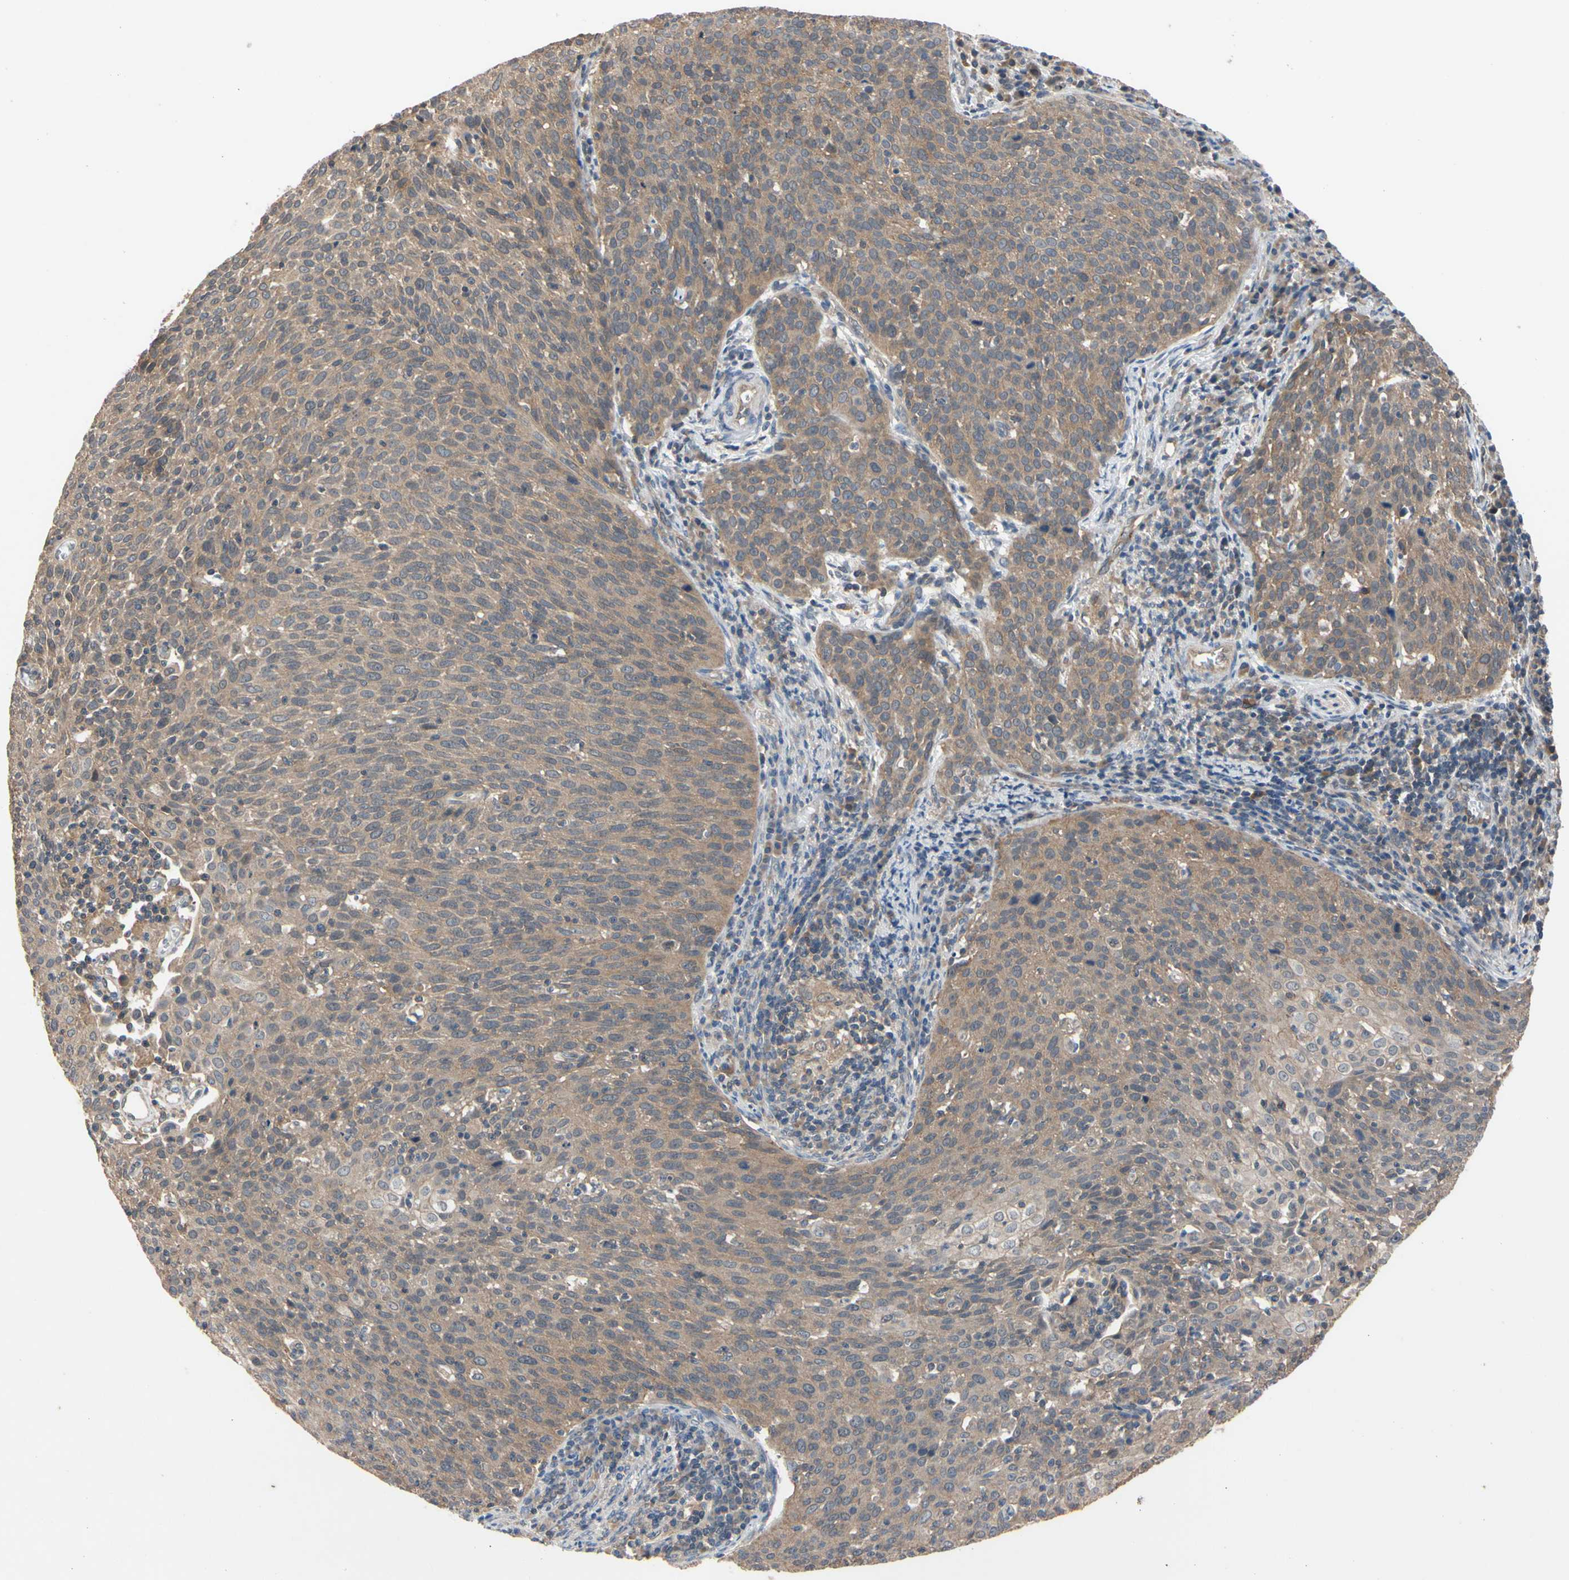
{"staining": {"intensity": "moderate", "quantity": ">75%", "location": "cytoplasmic/membranous"}, "tissue": "cervical cancer", "cell_type": "Tumor cells", "image_type": "cancer", "snomed": [{"axis": "morphology", "description": "Squamous cell carcinoma, NOS"}, {"axis": "topography", "description": "Cervix"}], "caption": "There is medium levels of moderate cytoplasmic/membranous positivity in tumor cells of squamous cell carcinoma (cervical), as demonstrated by immunohistochemical staining (brown color).", "gene": "DPP8", "patient": {"sex": "female", "age": 38}}